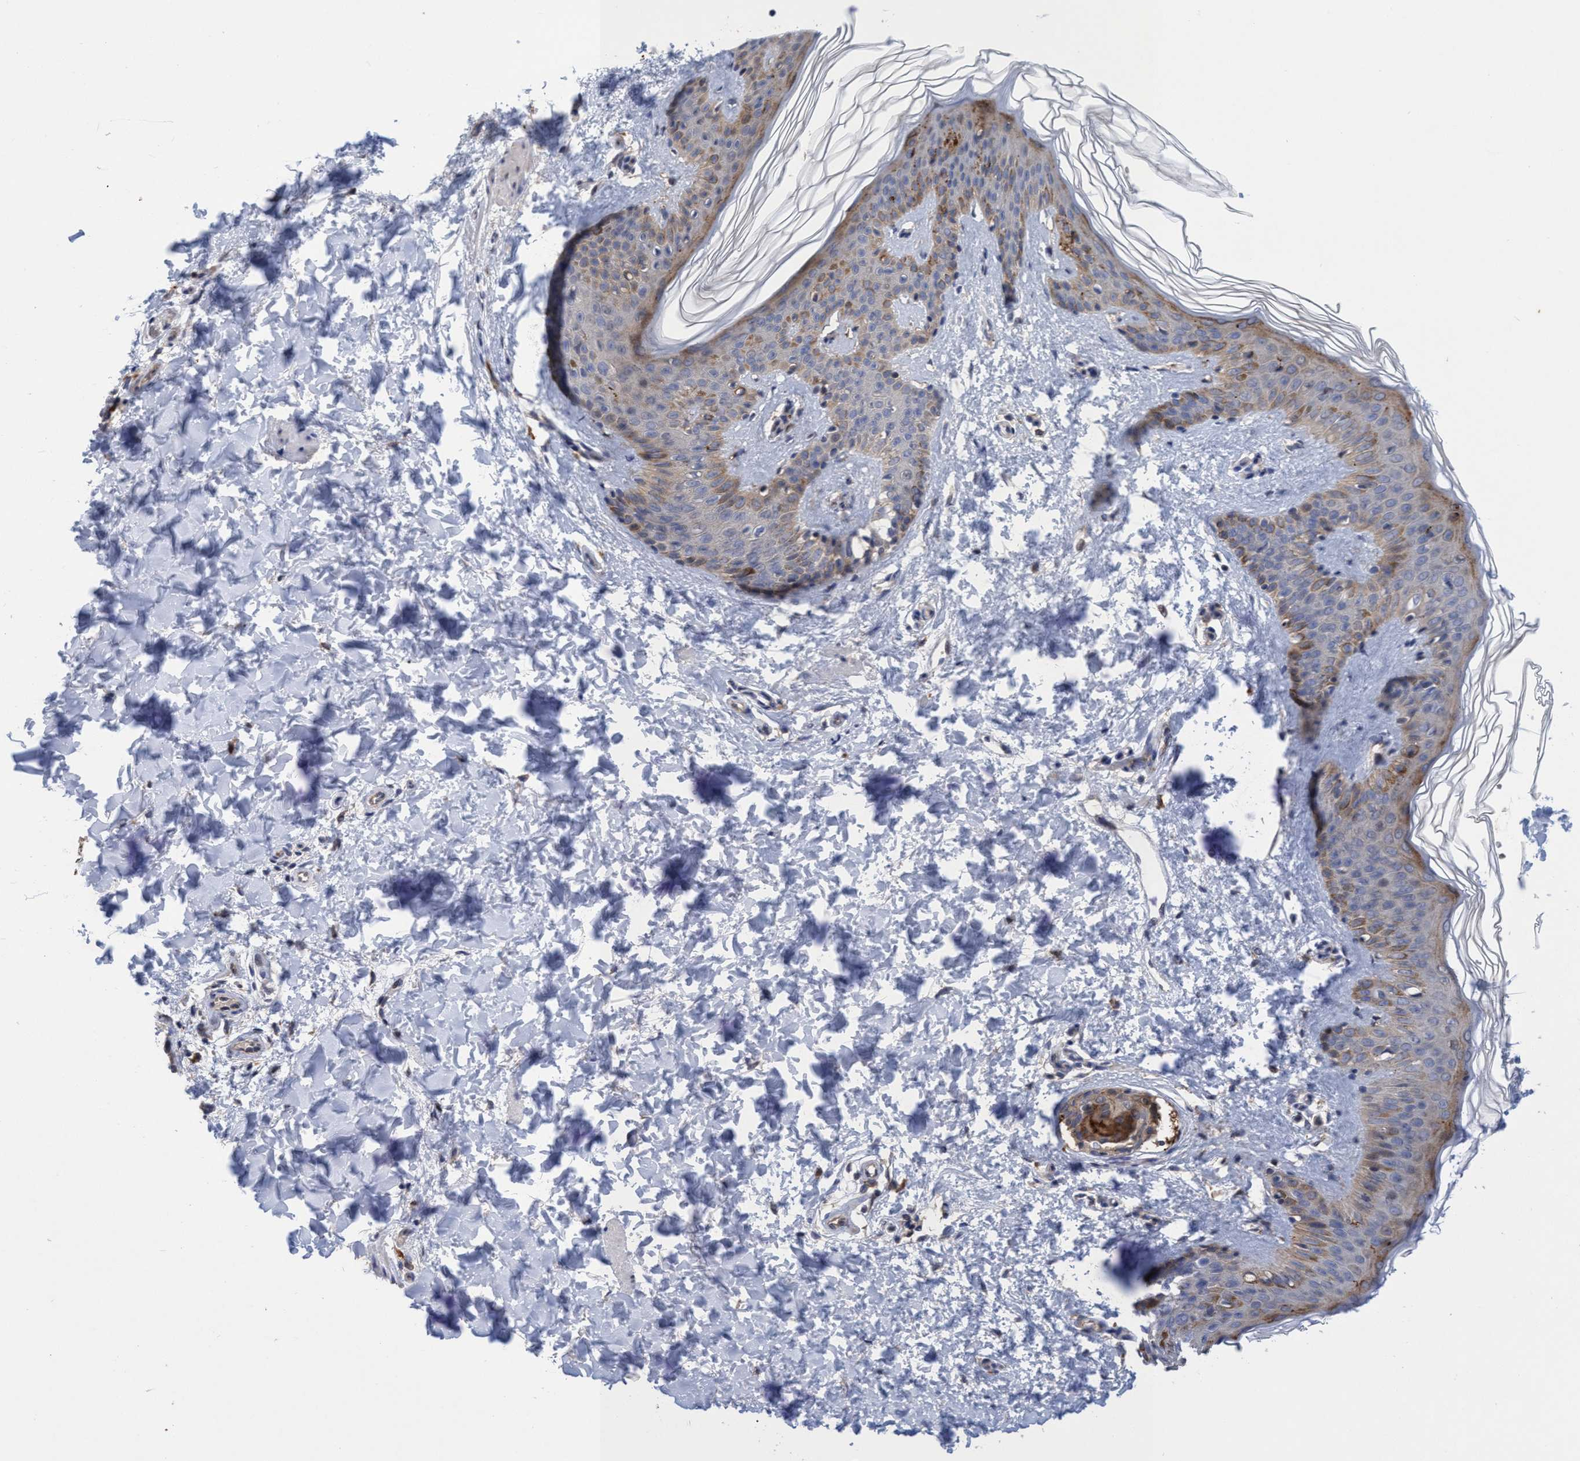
{"staining": {"intensity": "negative", "quantity": "none", "location": "none"}, "tissue": "skin", "cell_type": "Fibroblasts", "image_type": "normal", "snomed": [{"axis": "morphology", "description": "Normal tissue, NOS"}, {"axis": "morphology", "description": "Neoplasm, benign, NOS"}, {"axis": "topography", "description": "Skin"}, {"axis": "topography", "description": "Soft tissue"}], "caption": "Immunohistochemistry micrograph of normal skin: human skin stained with DAB (3,3'-diaminobenzidine) demonstrates no significant protein positivity in fibroblasts. (Stains: DAB (3,3'-diaminobenzidine) immunohistochemistry with hematoxylin counter stain, Microscopy: brightfield microscopy at high magnification).", "gene": "SEMA4D", "patient": {"sex": "male", "age": 26}}